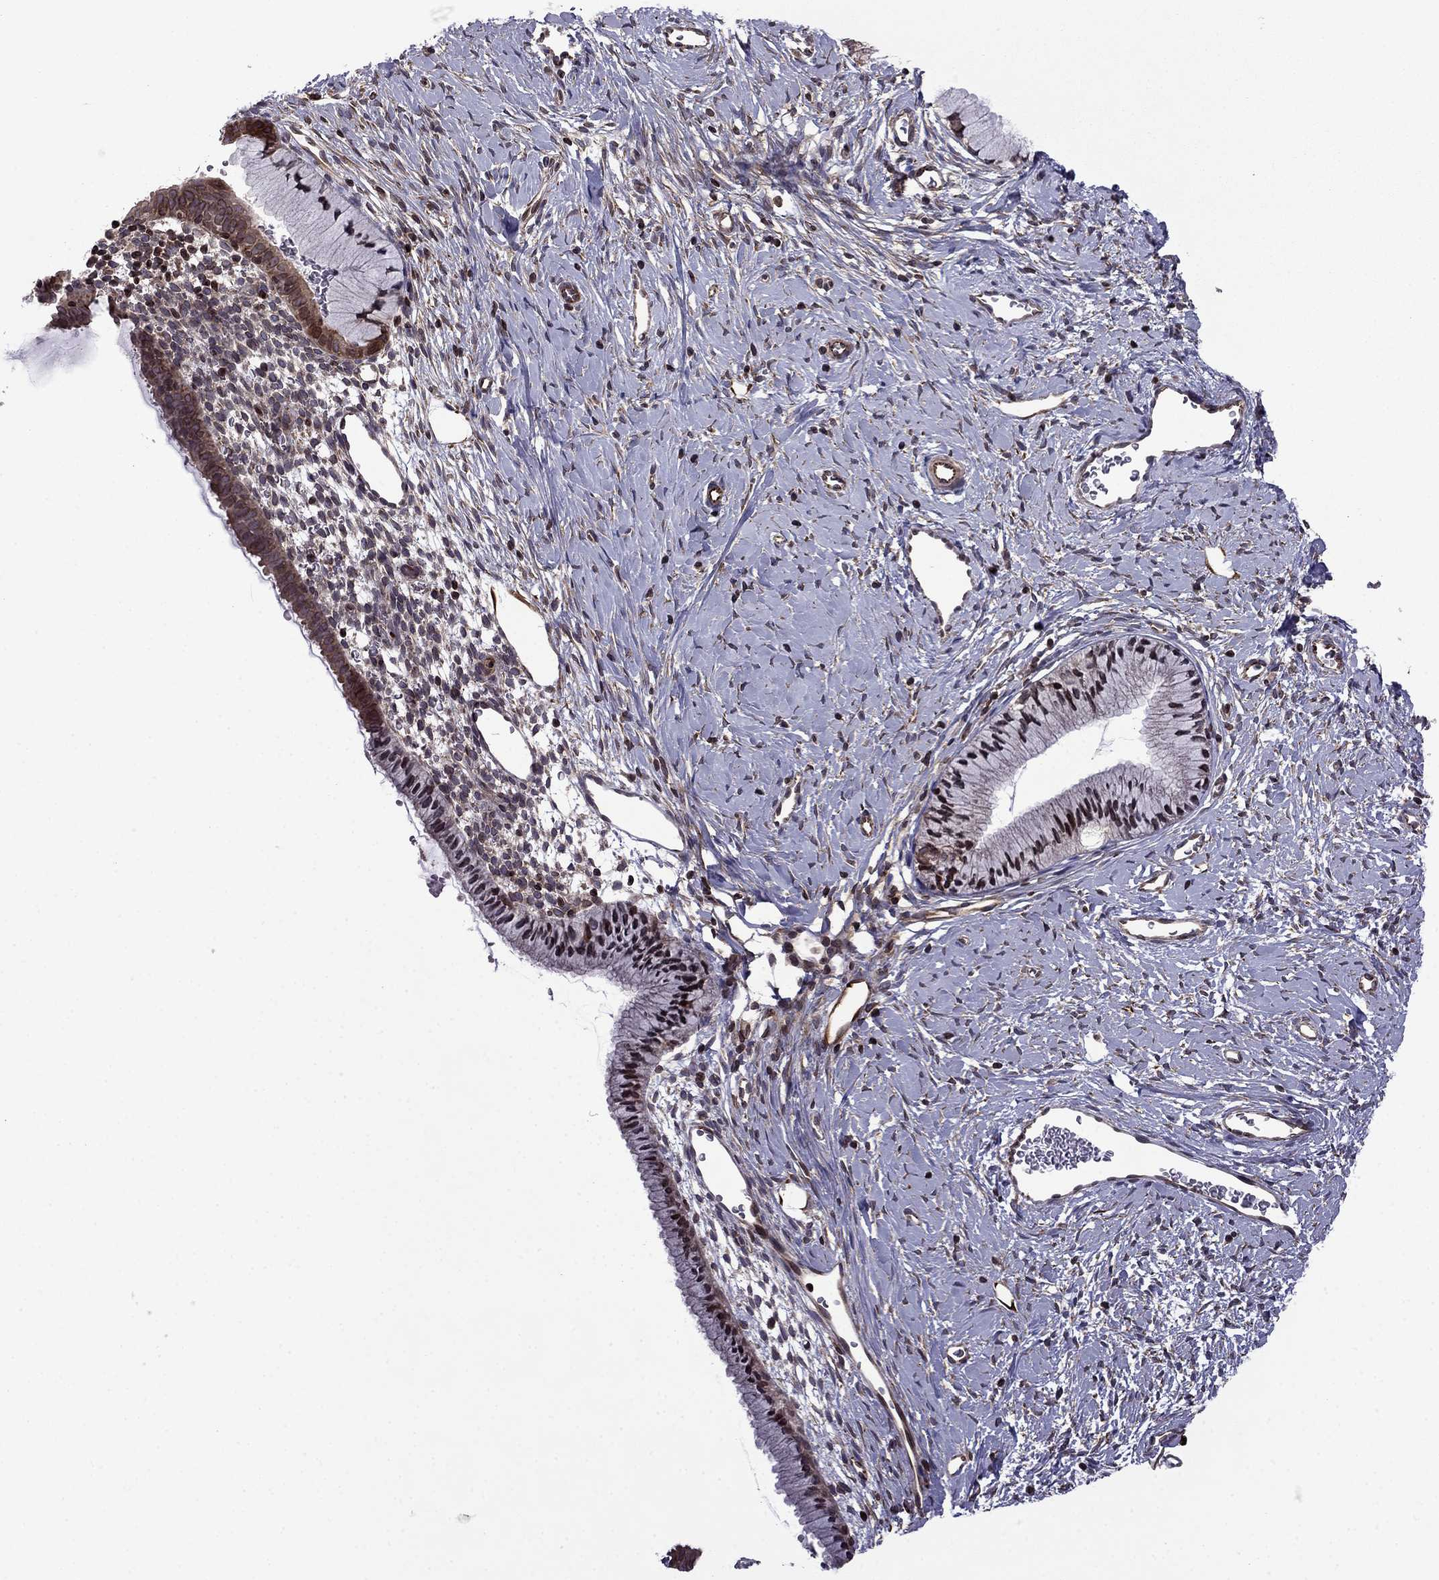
{"staining": {"intensity": "moderate", "quantity": "25%-75%", "location": "cytoplasmic/membranous"}, "tissue": "cervix", "cell_type": "Glandular cells", "image_type": "normal", "snomed": [{"axis": "morphology", "description": "Normal tissue, NOS"}, {"axis": "topography", "description": "Cervix"}], "caption": "A high-resolution micrograph shows immunohistochemistry staining of normal cervix, which reveals moderate cytoplasmic/membranous positivity in about 25%-75% of glandular cells.", "gene": "CDC42BPA", "patient": {"sex": "female", "age": 40}}